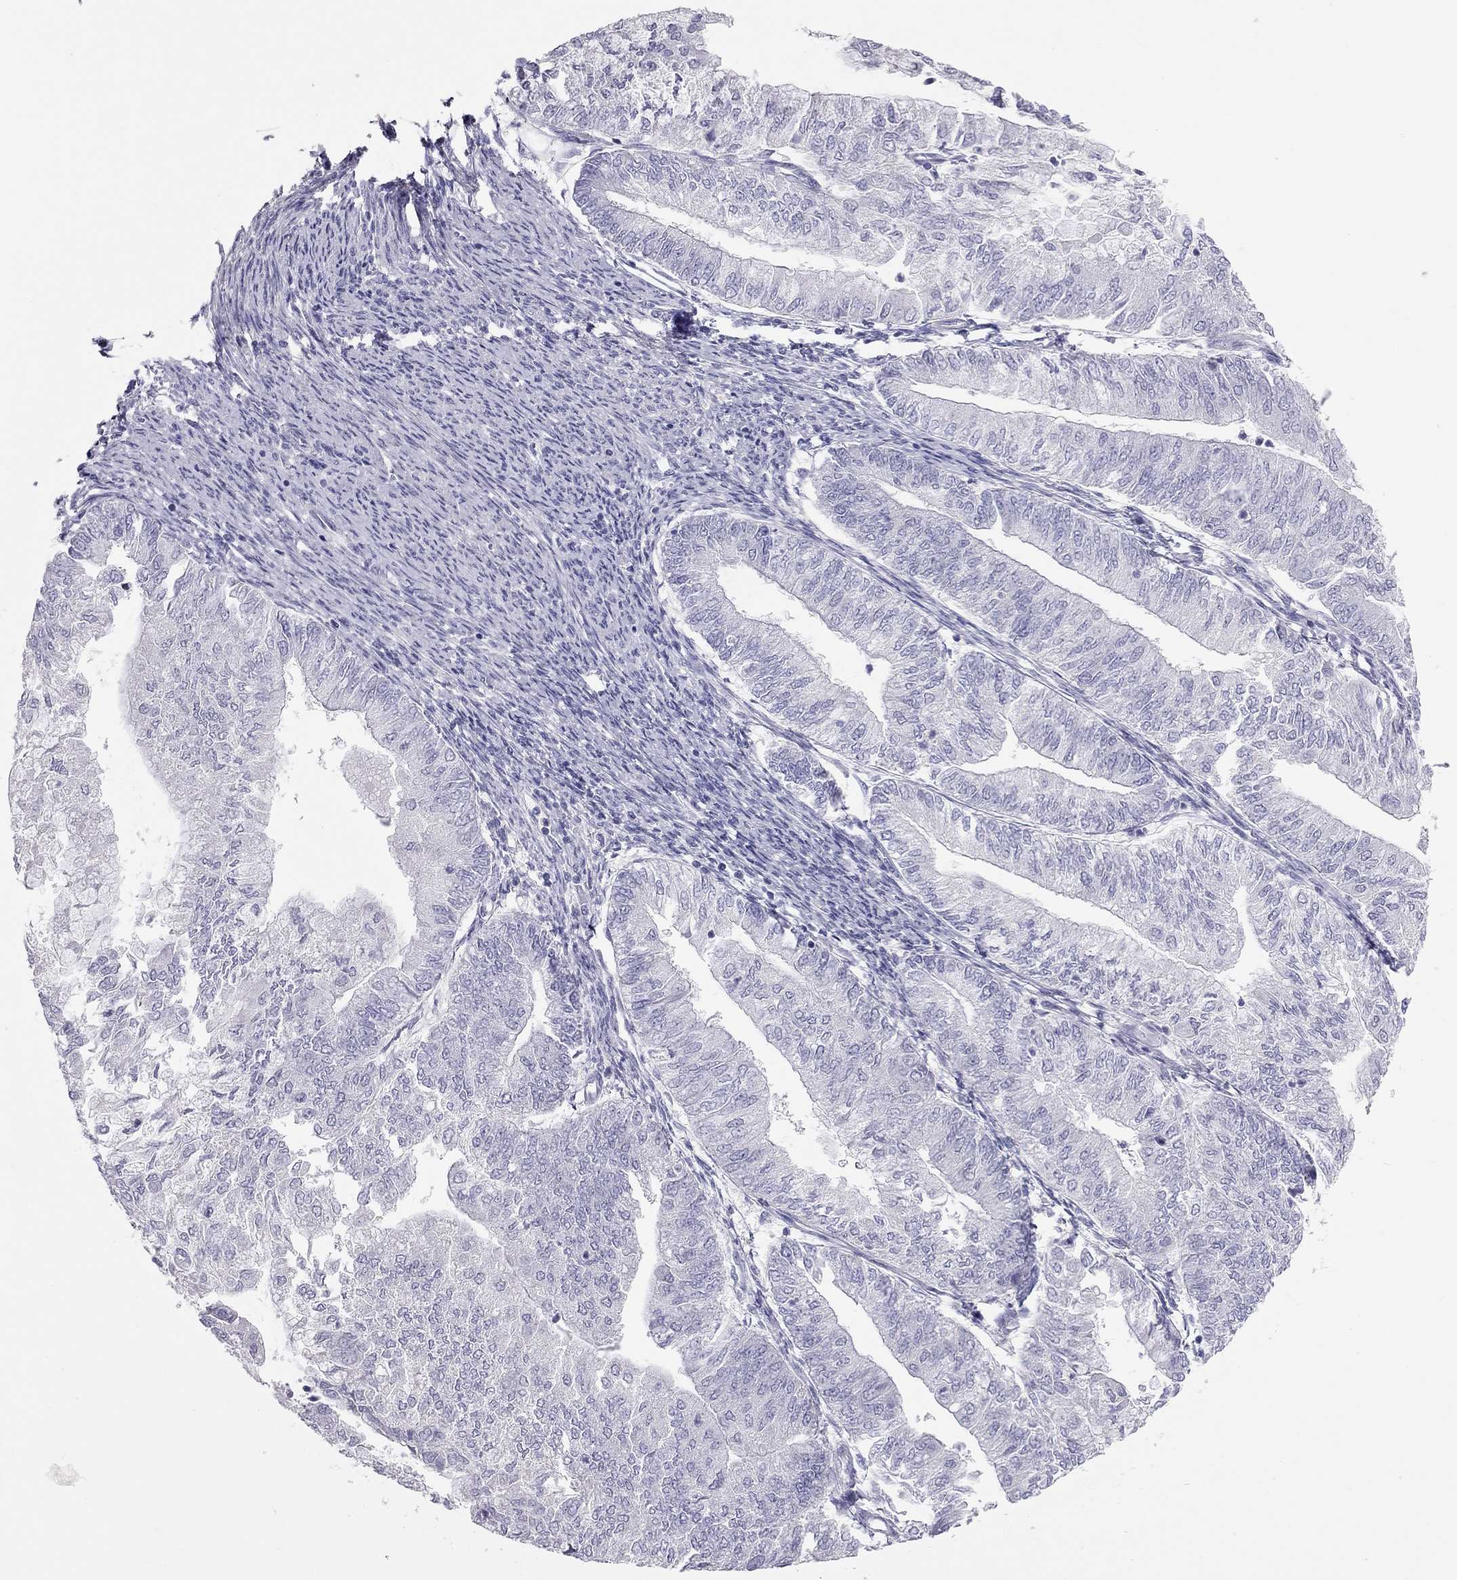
{"staining": {"intensity": "negative", "quantity": "none", "location": "none"}, "tissue": "endometrial cancer", "cell_type": "Tumor cells", "image_type": "cancer", "snomed": [{"axis": "morphology", "description": "Adenocarcinoma, NOS"}, {"axis": "topography", "description": "Endometrium"}], "caption": "An immunohistochemistry image of endometrial adenocarcinoma is shown. There is no staining in tumor cells of endometrial adenocarcinoma. (DAB (3,3'-diaminobenzidine) immunohistochemistry, high magnification).", "gene": "SPATA12", "patient": {"sex": "female", "age": 59}}